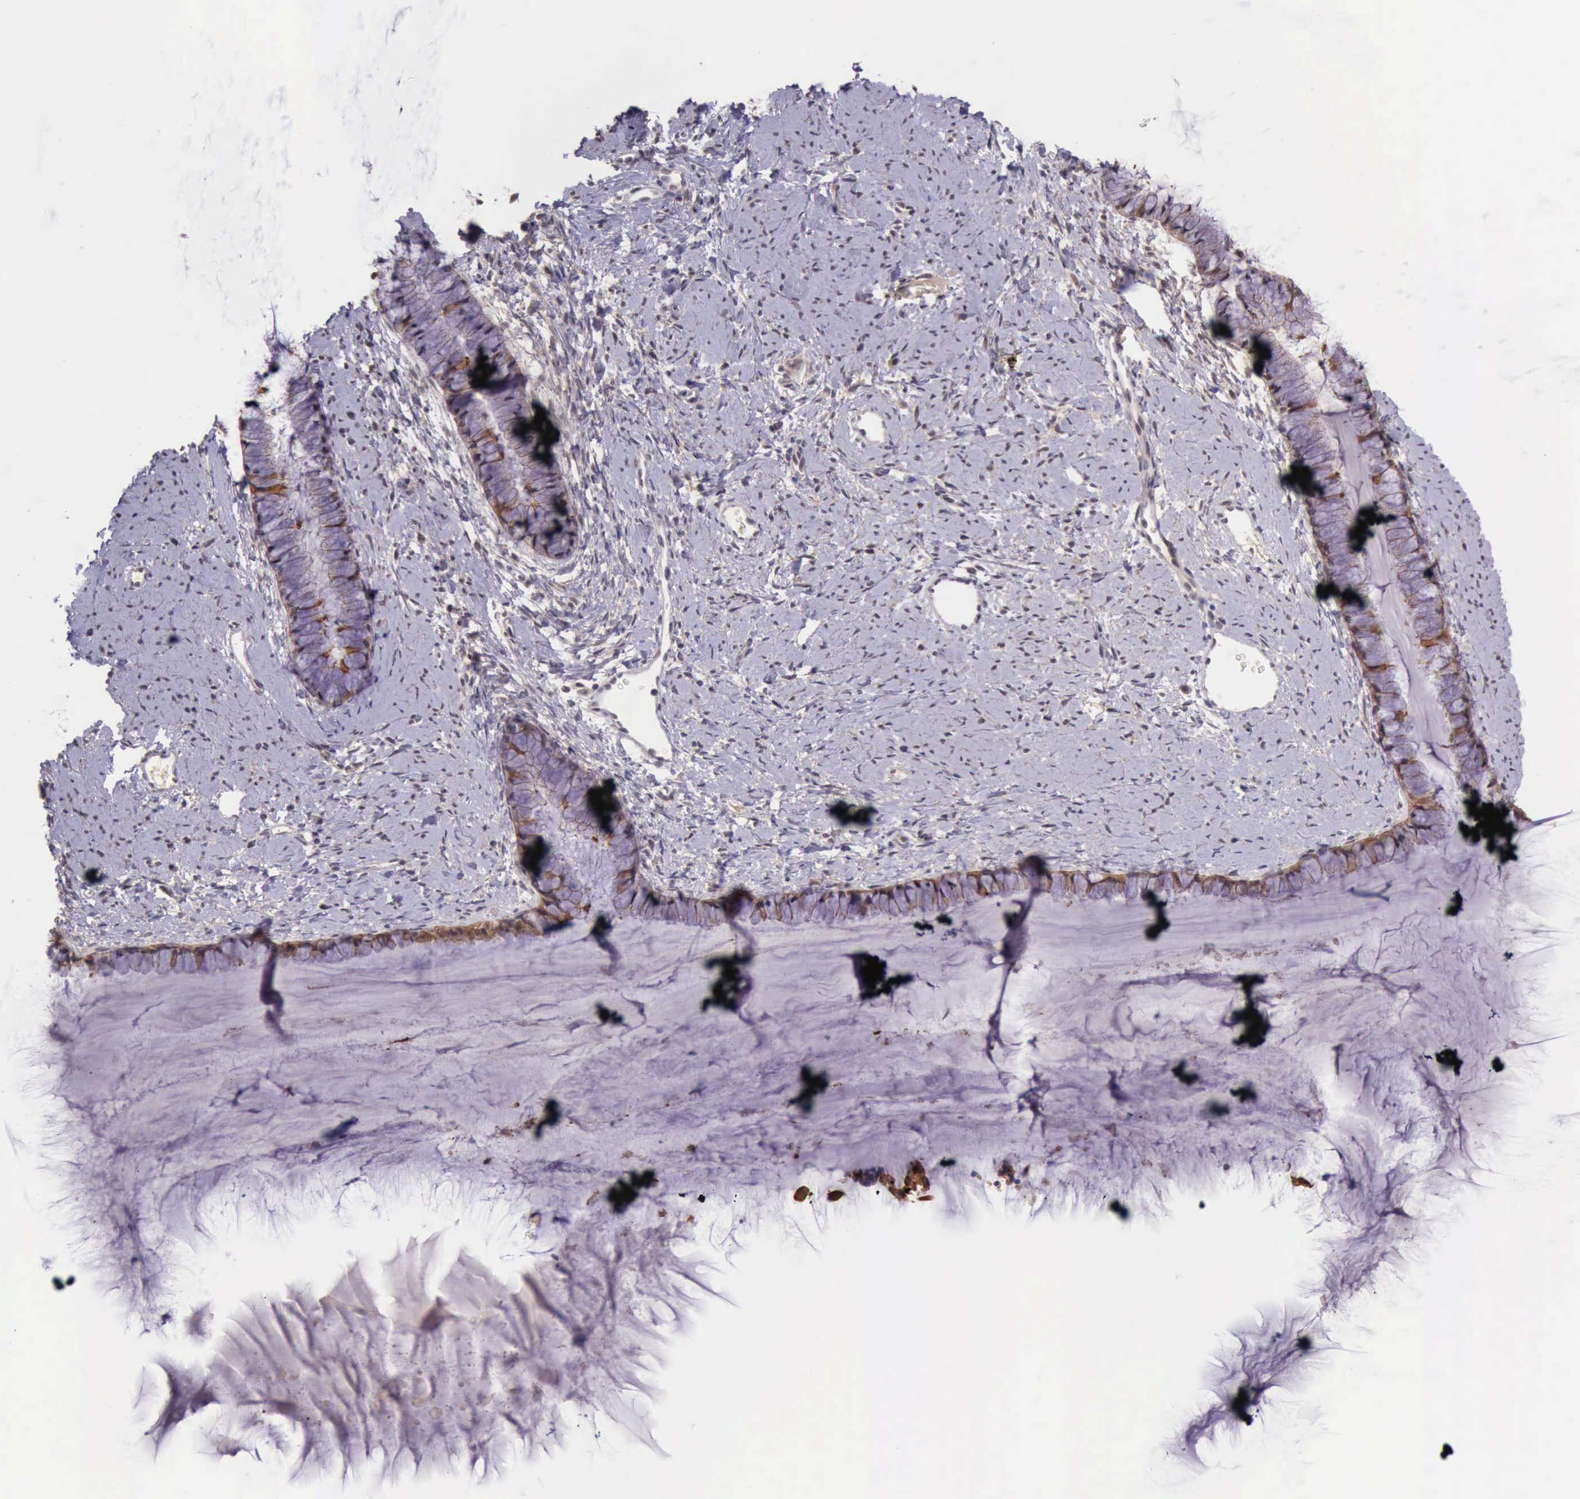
{"staining": {"intensity": "moderate", "quantity": ">75%", "location": "cytoplasmic/membranous"}, "tissue": "cervix", "cell_type": "Glandular cells", "image_type": "normal", "snomed": [{"axis": "morphology", "description": "Normal tissue, NOS"}, {"axis": "topography", "description": "Cervix"}], "caption": "Approximately >75% of glandular cells in normal human cervix demonstrate moderate cytoplasmic/membranous protein staining as visualized by brown immunohistochemical staining.", "gene": "PRICKLE3", "patient": {"sex": "female", "age": 82}}